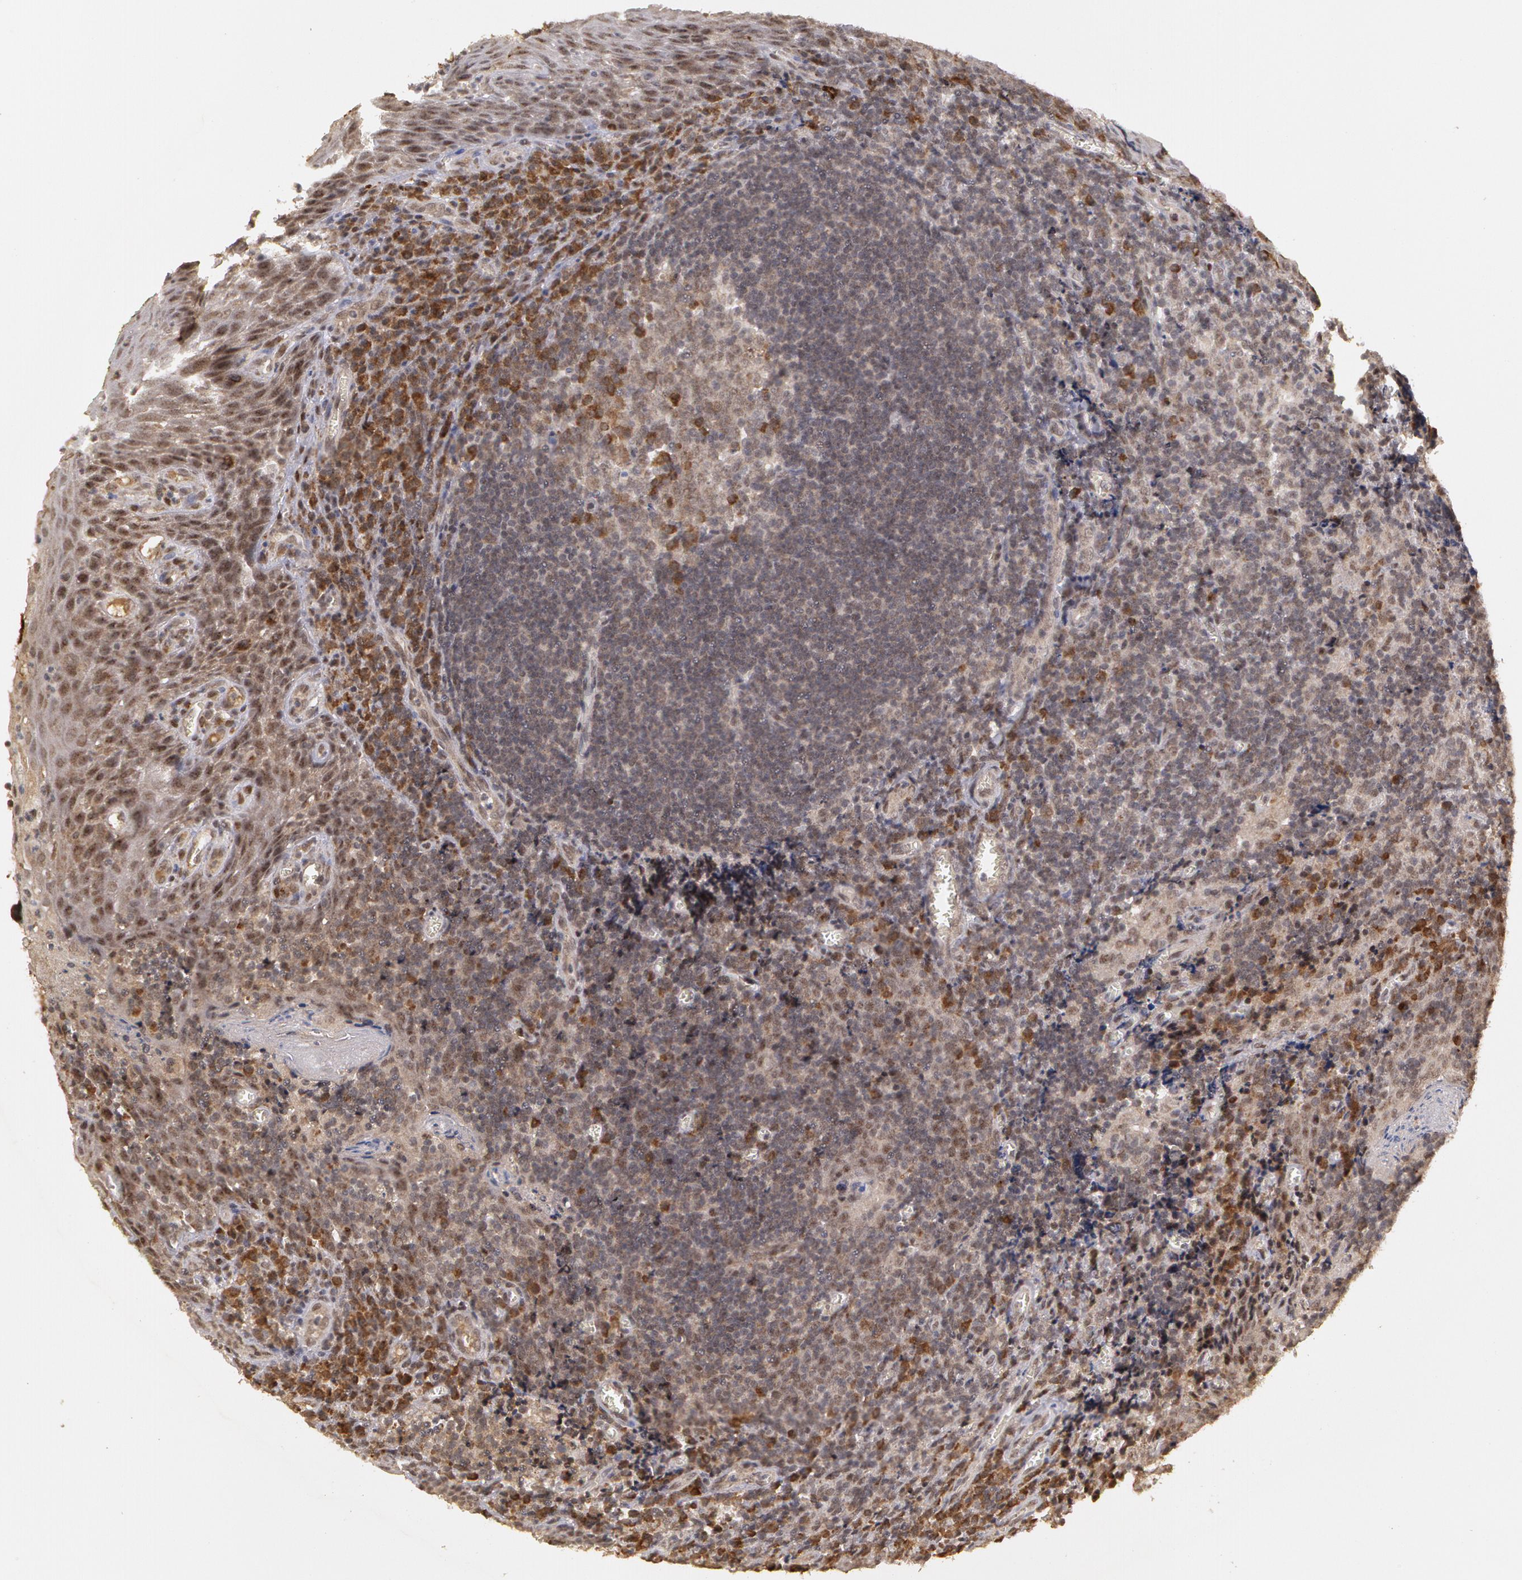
{"staining": {"intensity": "strong", "quantity": ">75%", "location": "cytoplasmic/membranous"}, "tissue": "tonsil", "cell_type": "Germinal center cells", "image_type": "normal", "snomed": [{"axis": "morphology", "description": "Normal tissue, NOS"}, {"axis": "topography", "description": "Tonsil"}], "caption": "High-power microscopy captured an immunohistochemistry (IHC) micrograph of benign tonsil, revealing strong cytoplasmic/membranous expression in about >75% of germinal center cells. (DAB (3,3'-diaminobenzidine) IHC with brightfield microscopy, high magnification).", "gene": "GLIS1", "patient": {"sex": "male", "age": 20}}